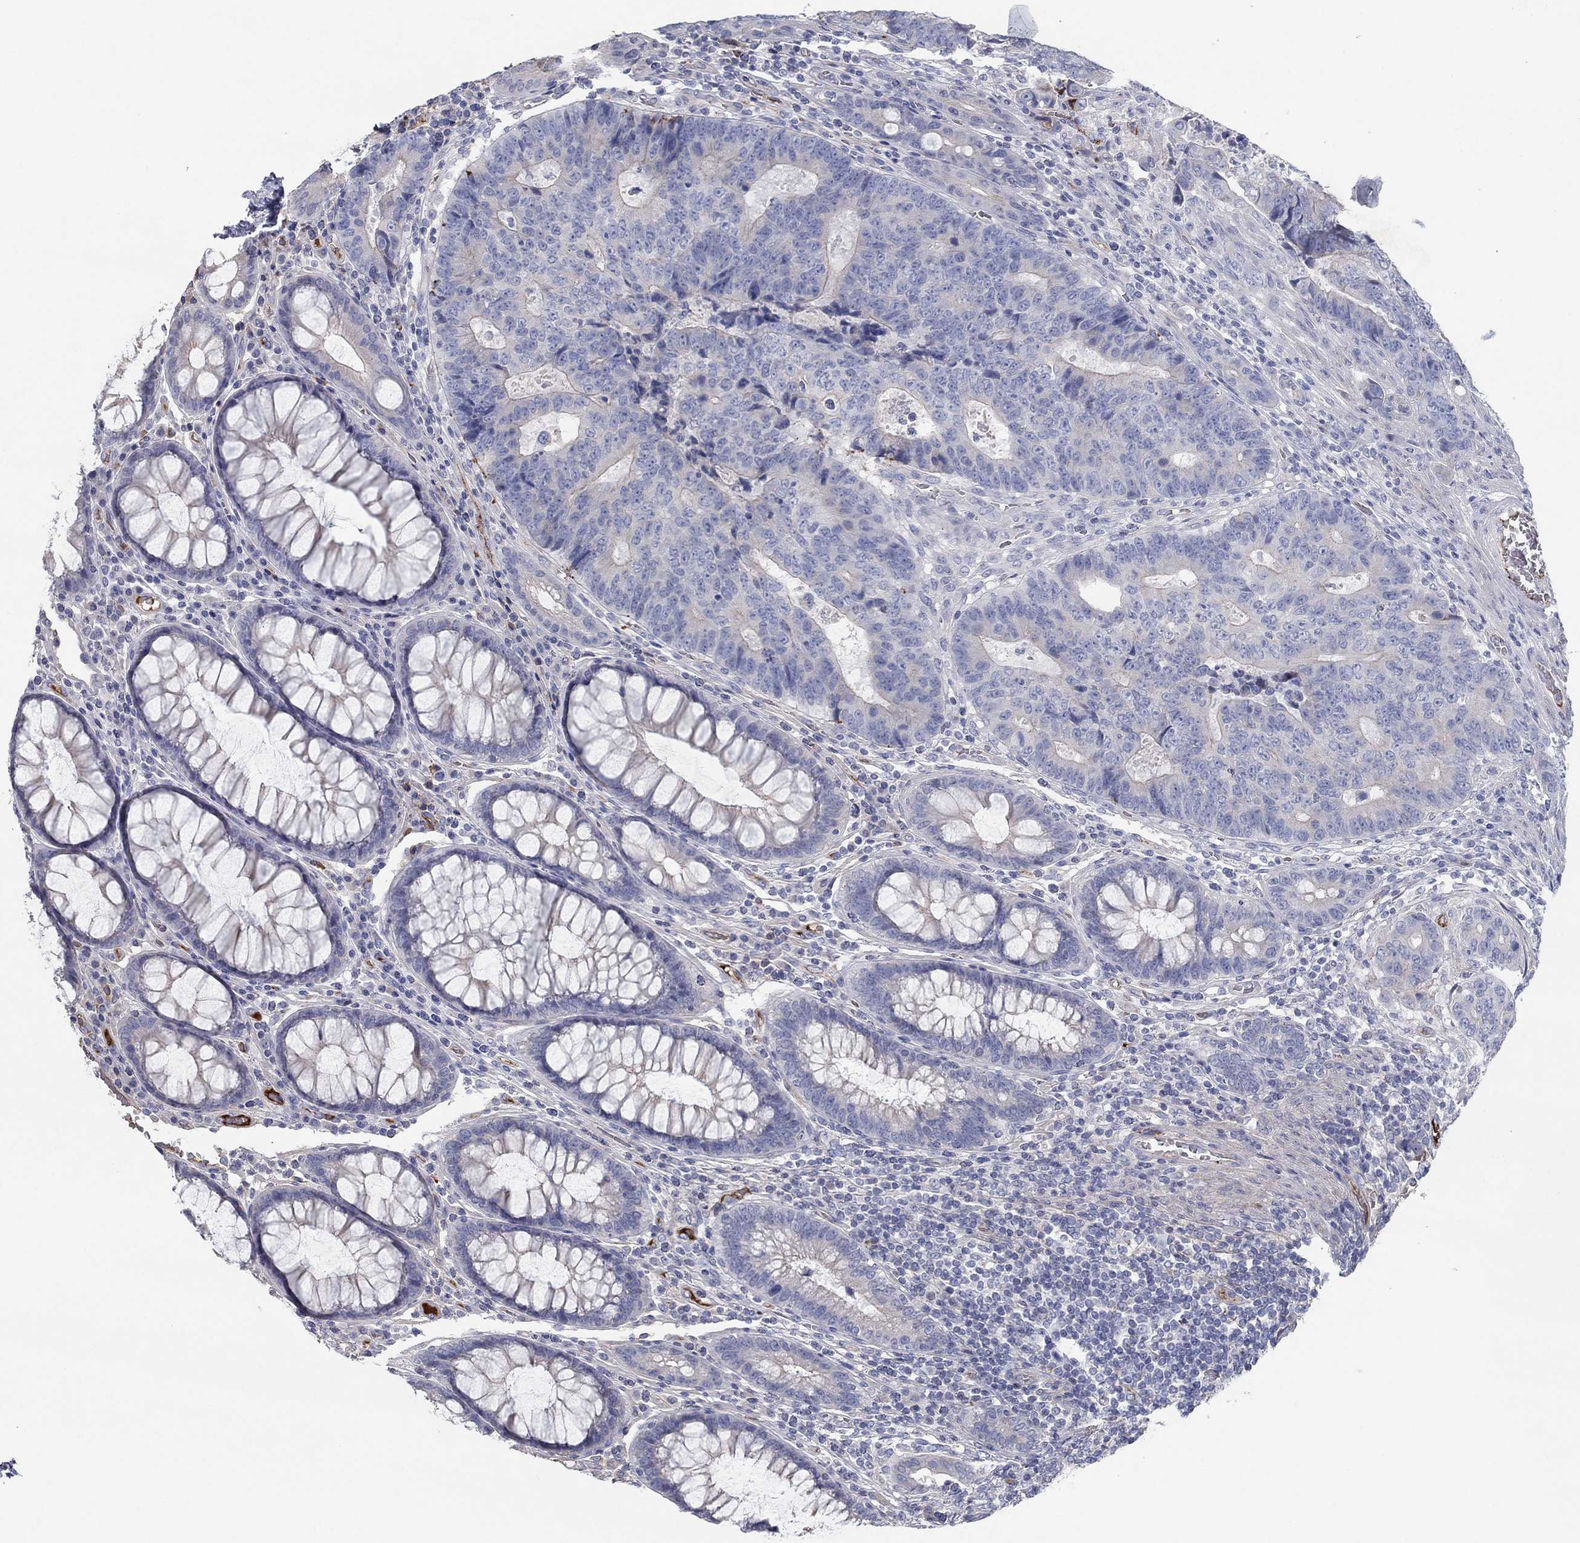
{"staining": {"intensity": "negative", "quantity": "none", "location": "none"}, "tissue": "colorectal cancer", "cell_type": "Tumor cells", "image_type": "cancer", "snomed": [{"axis": "morphology", "description": "Adenocarcinoma, NOS"}, {"axis": "topography", "description": "Colon"}], "caption": "Human colorectal adenocarcinoma stained for a protein using immunohistochemistry (IHC) demonstrates no expression in tumor cells.", "gene": "APOC3", "patient": {"sex": "female", "age": 48}}